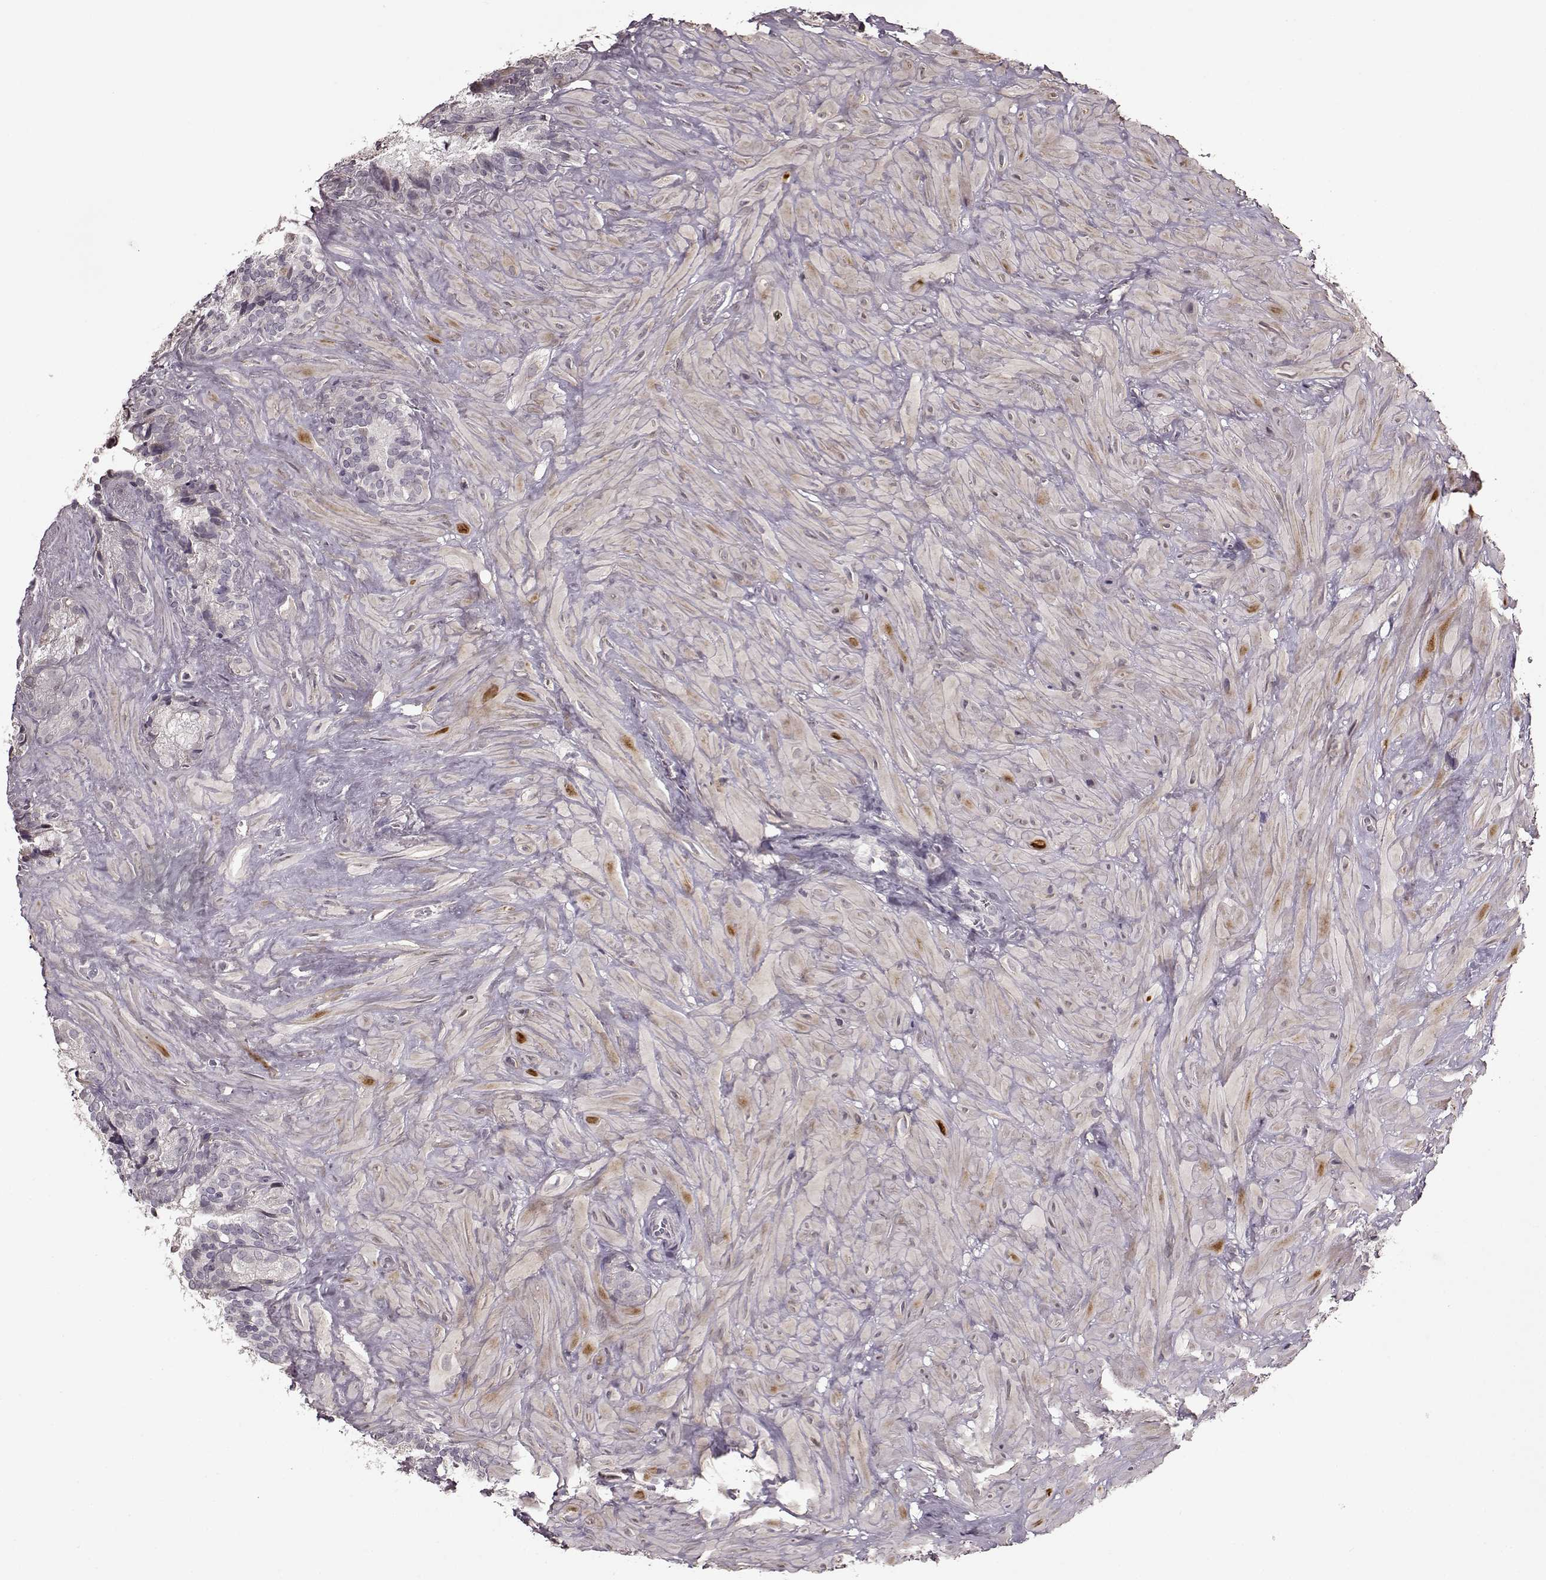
{"staining": {"intensity": "negative", "quantity": "none", "location": "none"}, "tissue": "seminal vesicle", "cell_type": "Glandular cells", "image_type": "normal", "snomed": [{"axis": "morphology", "description": "Normal tissue, NOS"}, {"axis": "topography", "description": "Seminal veicle"}], "caption": "High power microscopy image of an immunohistochemistry (IHC) photomicrograph of benign seminal vesicle, revealing no significant positivity in glandular cells.", "gene": "FSHB", "patient": {"sex": "male", "age": 72}}